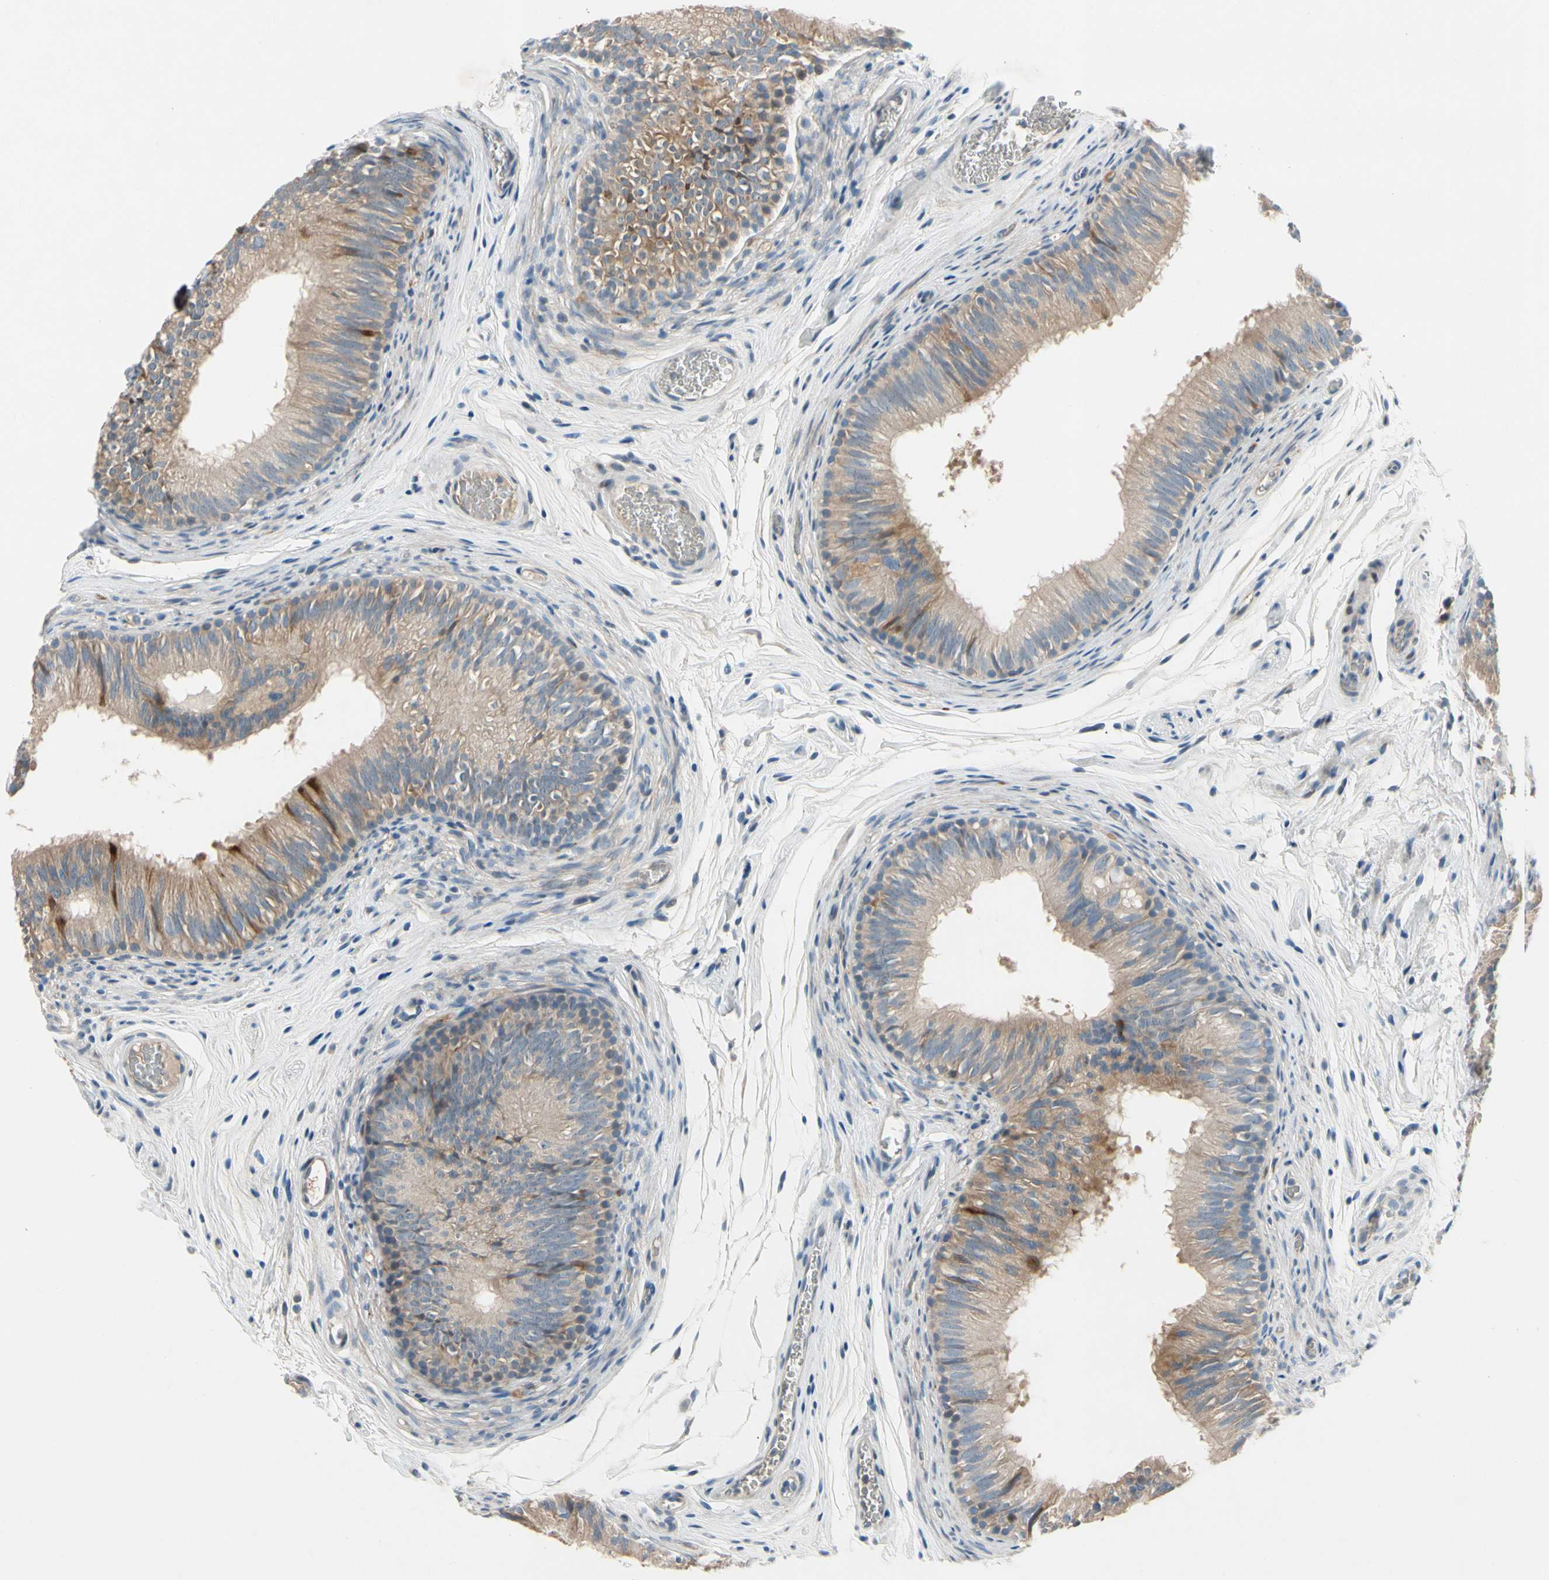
{"staining": {"intensity": "weak", "quantity": ">75%", "location": "cytoplasmic/membranous"}, "tissue": "epididymis", "cell_type": "Glandular cells", "image_type": "normal", "snomed": [{"axis": "morphology", "description": "Normal tissue, NOS"}, {"axis": "topography", "description": "Epididymis"}], "caption": "Immunohistochemical staining of benign epididymis exhibits weak cytoplasmic/membranous protein expression in approximately >75% of glandular cells. (DAB (3,3'-diaminobenzidine) IHC, brown staining for protein, blue staining for nuclei).", "gene": "PIP5K1B", "patient": {"sex": "male", "age": 36}}